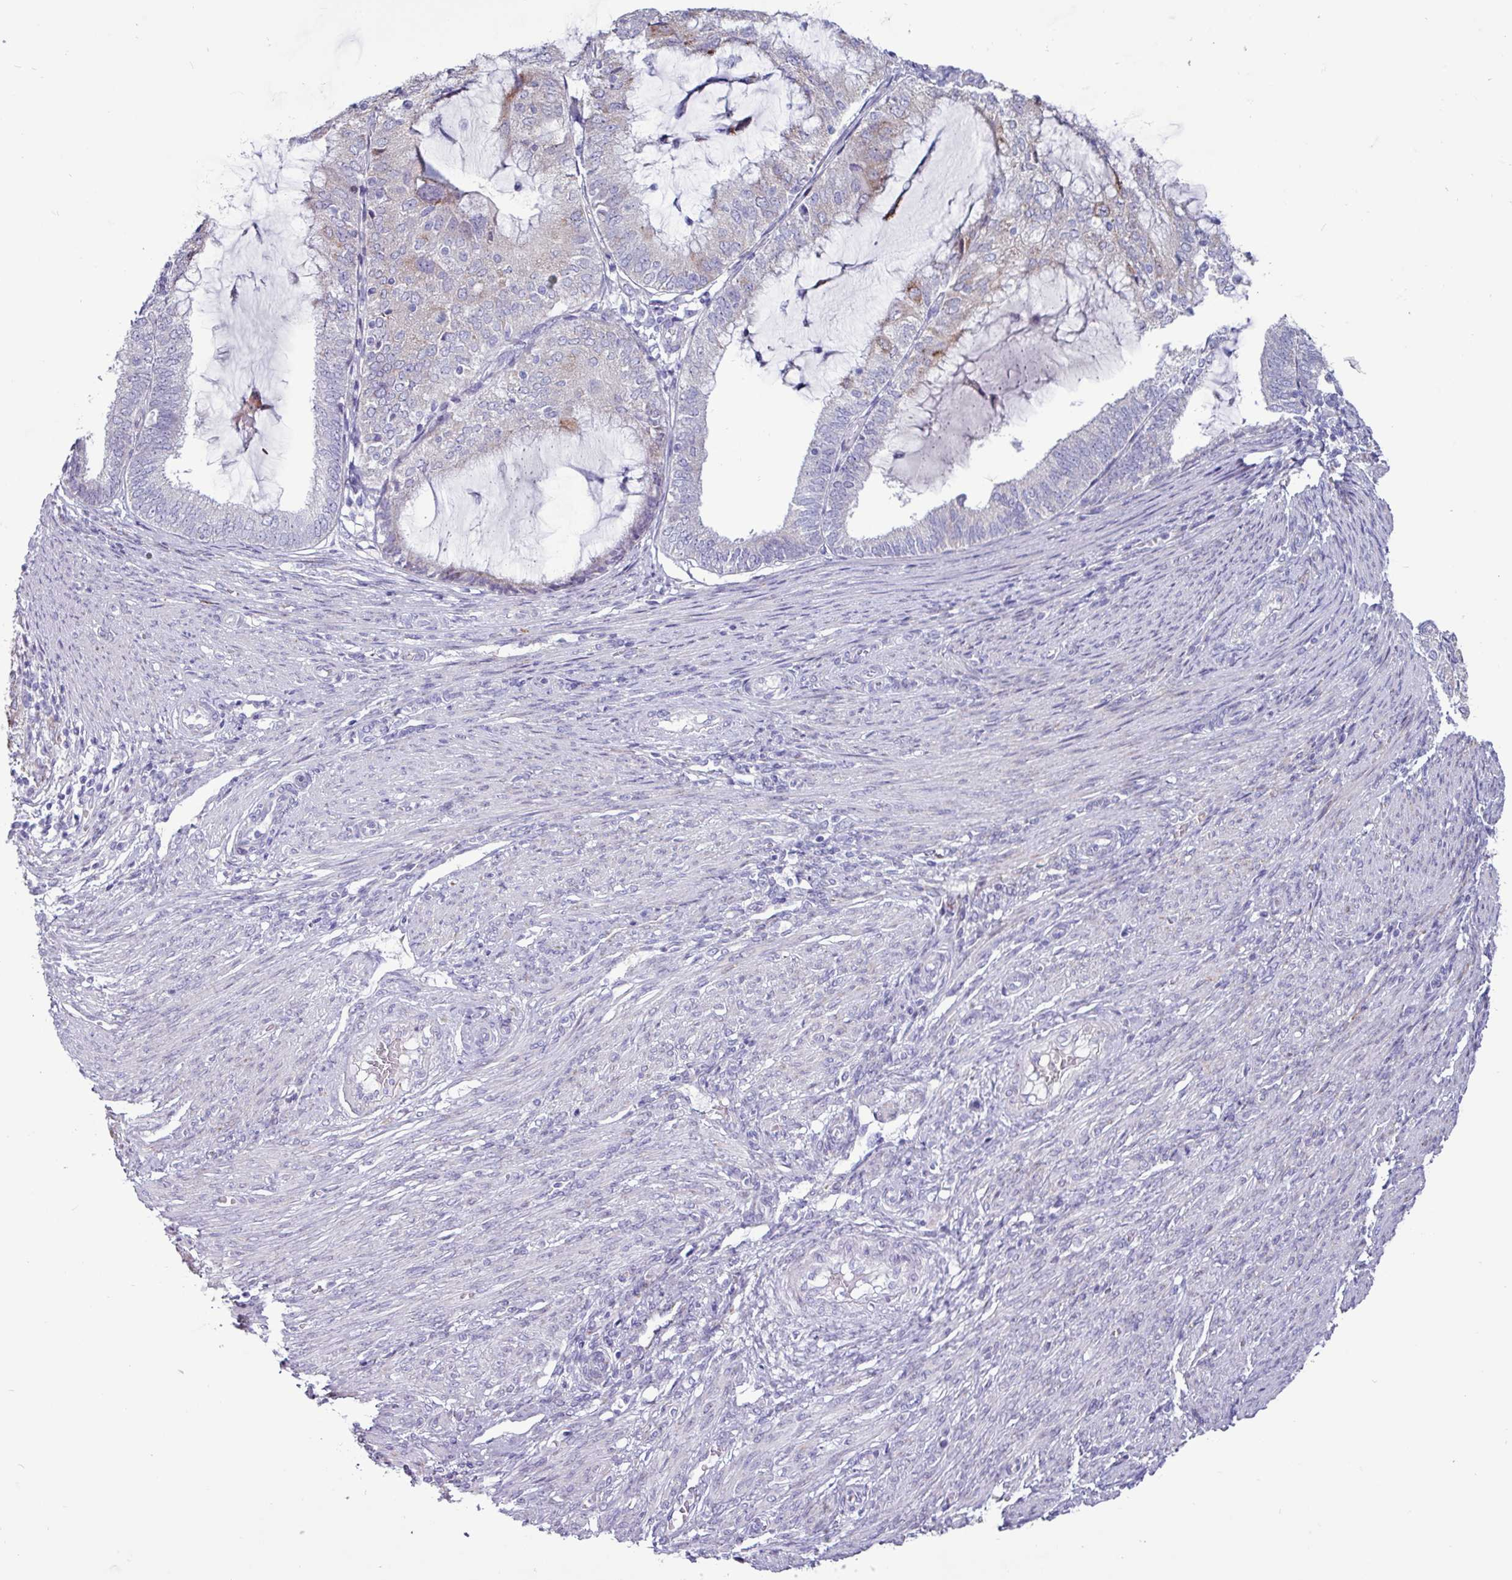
{"staining": {"intensity": "moderate", "quantity": "<25%", "location": "cytoplasmic/membranous"}, "tissue": "endometrial cancer", "cell_type": "Tumor cells", "image_type": "cancer", "snomed": [{"axis": "morphology", "description": "Adenocarcinoma, NOS"}, {"axis": "topography", "description": "Endometrium"}], "caption": "The immunohistochemical stain labels moderate cytoplasmic/membranous staining in tumor cells of adenocarcinoma (endometrial) tissue.", "gene": "PPP1R35", "patient": {"sex": "female", "age": 81}}